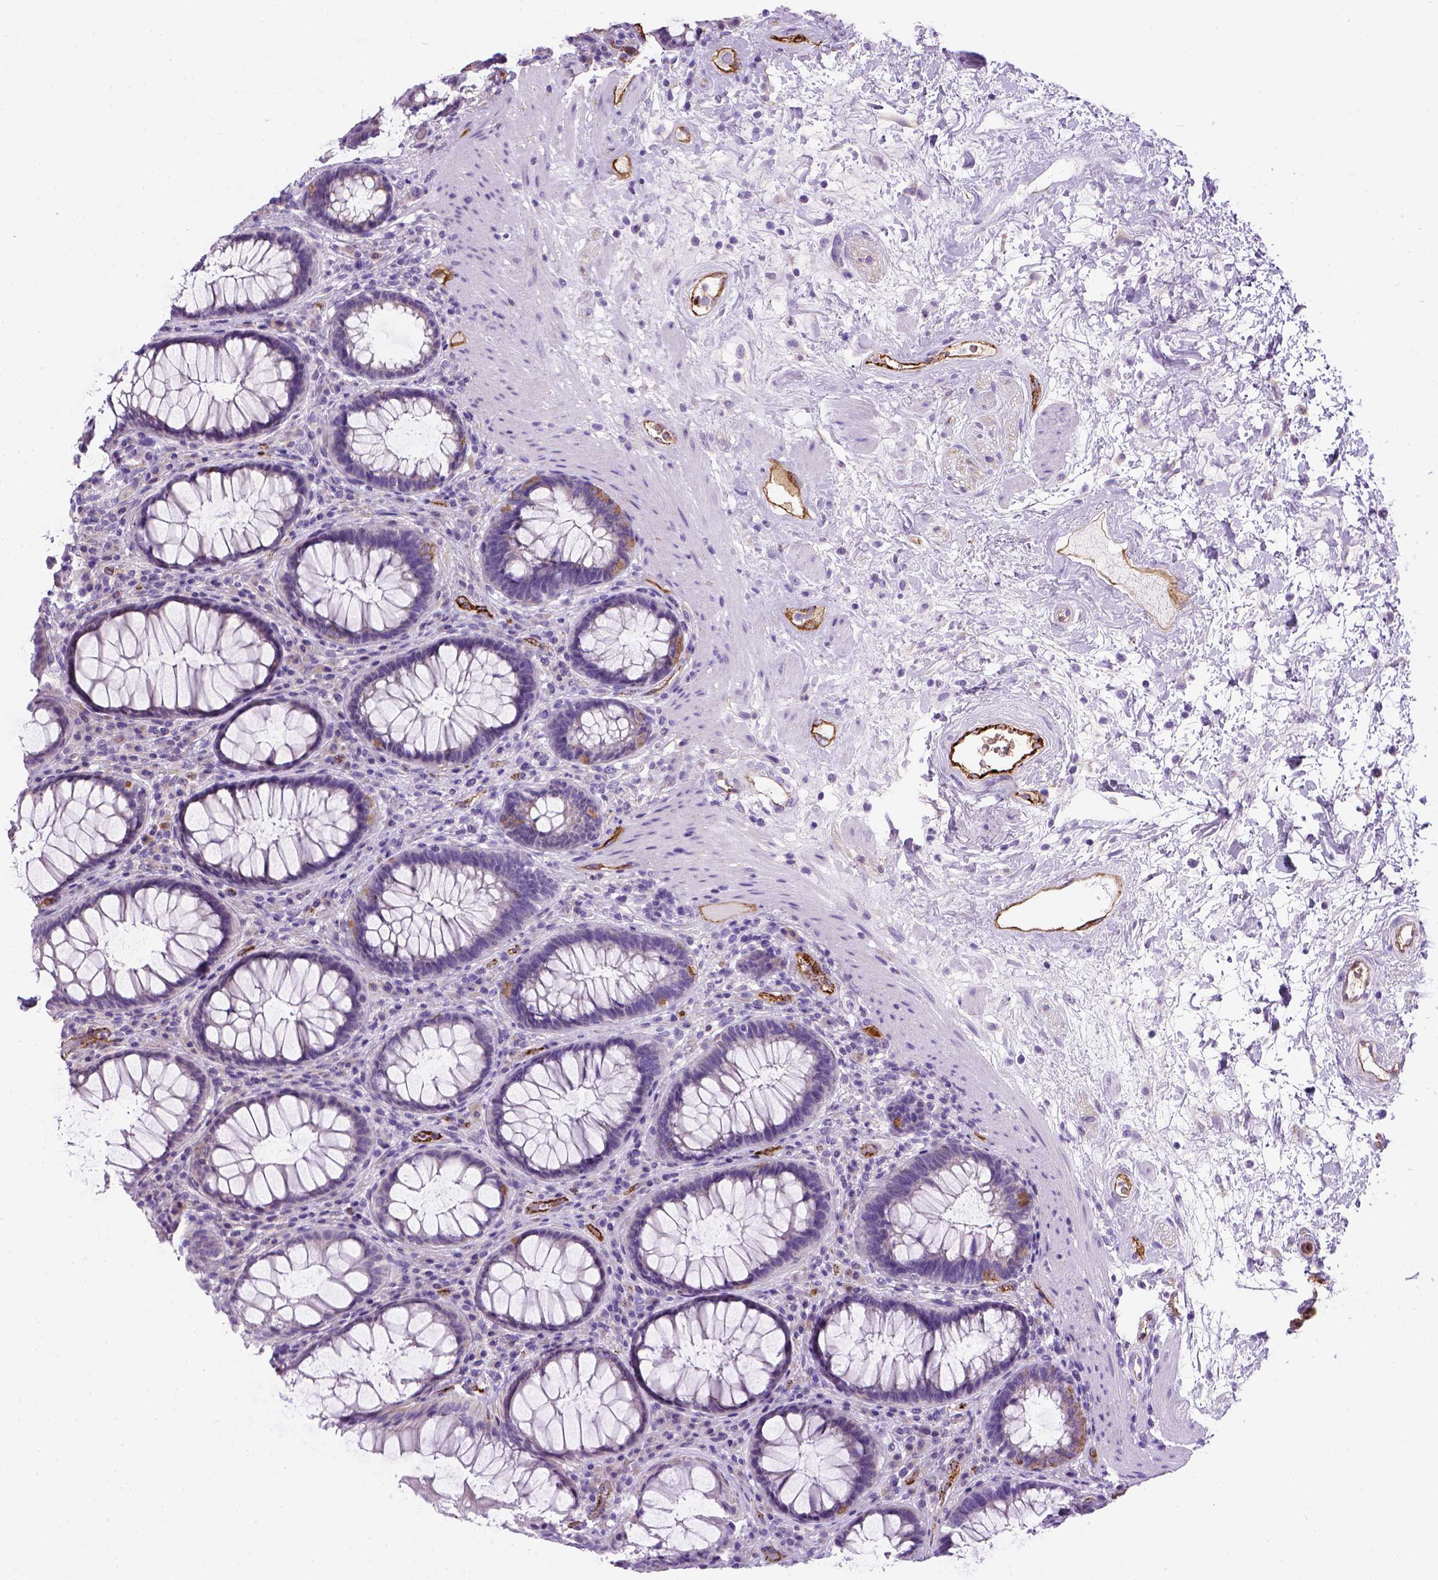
{"staining": {"intensity": "negative", "quantity": "none", "location": "none"}, "tissue": "rectum", "cell_type": "Glandular cells", "image_type": "normal", "snomed": [{"axis": "morphology", "description": "Normal tissue, NOS"}, {"axis": "topography", "description": "Rectum"}], "caption": "Immunohistochemistry image of unremarkable rectum: human rectum stained with DAB (3,3'-diaminobenzidine) reveals no significant protein expression in glandular cells.", "gene": "VWF", "patient": {"sex": "male", "age": 72}}